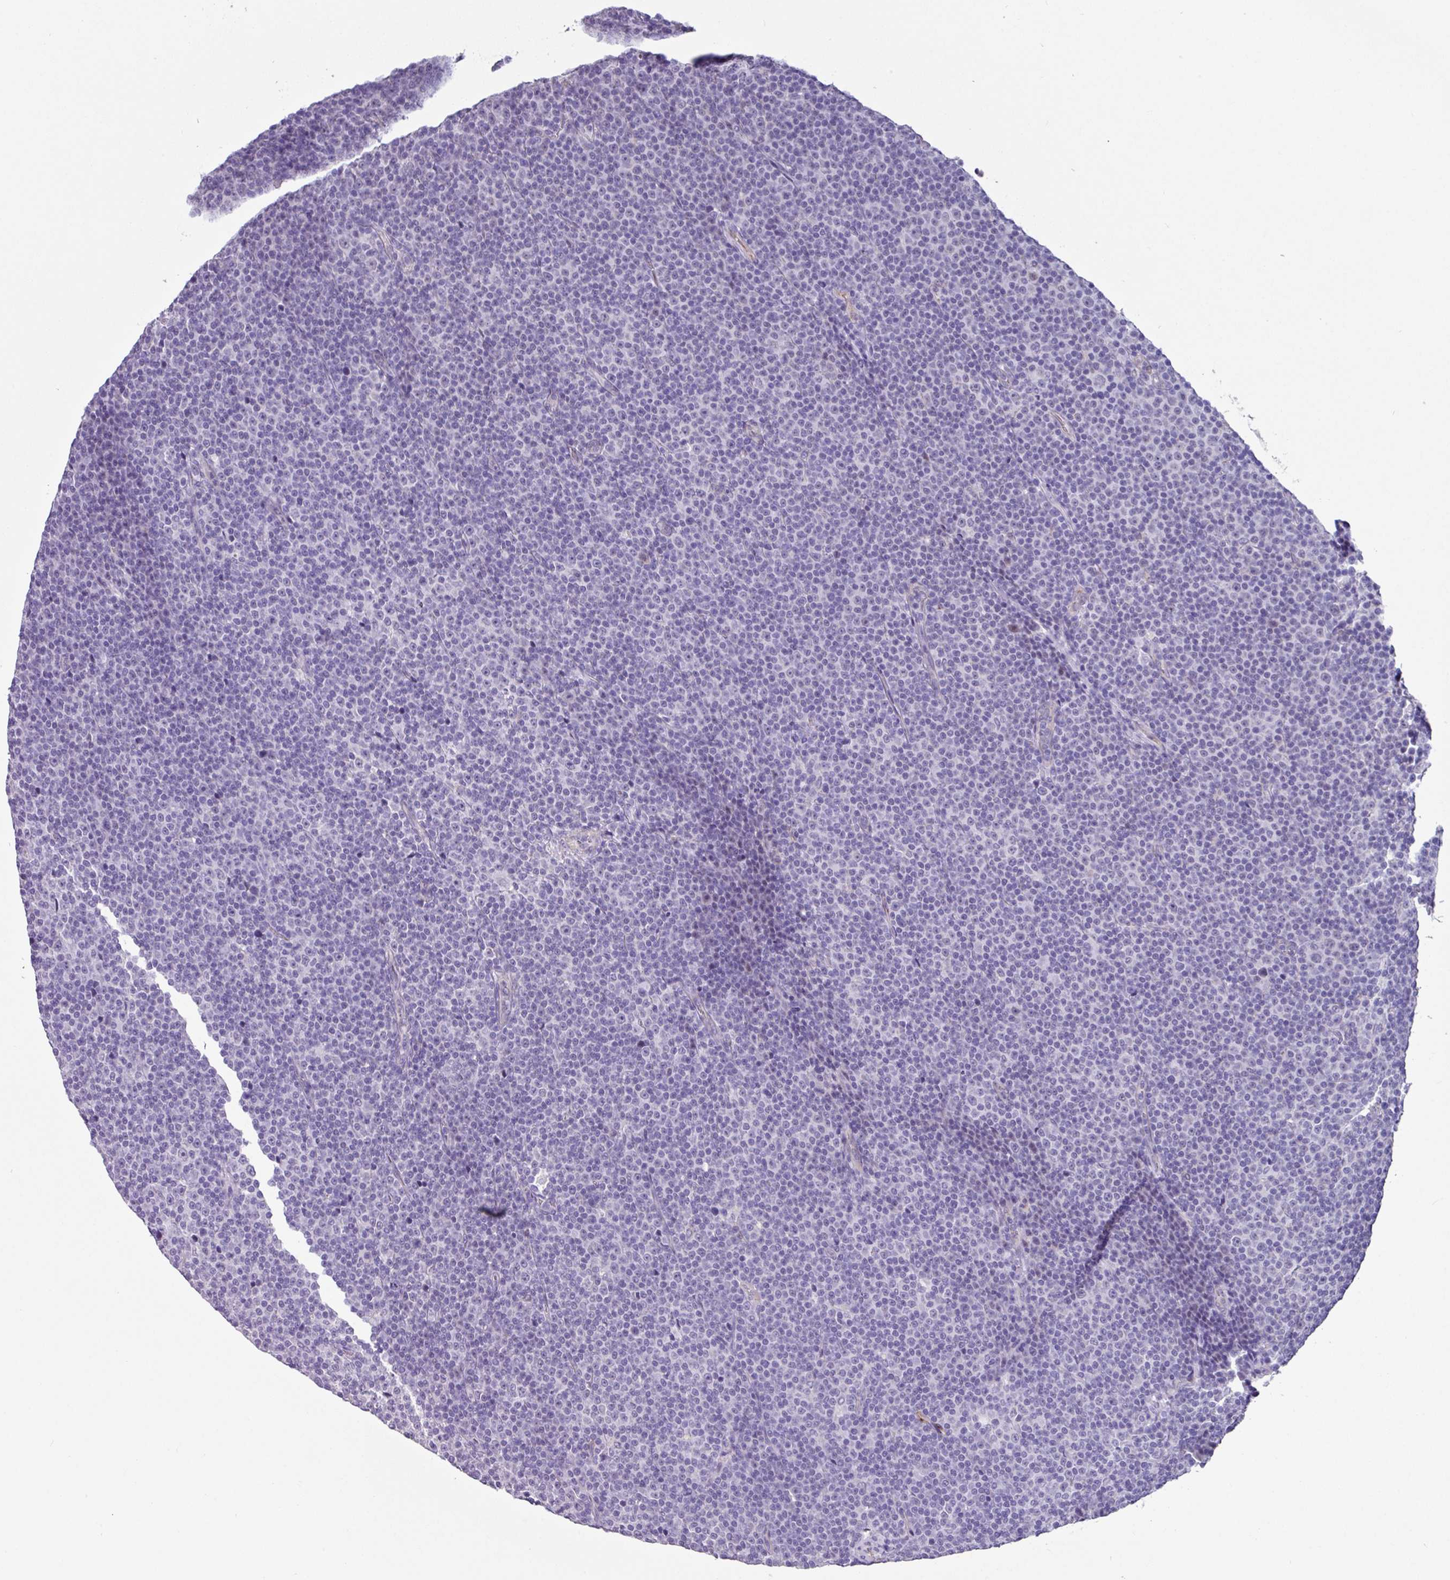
{"staining": {"intensity": "negative", "quantity": "none", "location": "none"}, "tissue": "lymphoma", "cell_type": "Tumor cells", "image_type": "cancer", "snomed": [{"axis": "morphology", "description": "Malignant lymphoma, non-Hodgkin's type, Low grade"}, {"axis": "topography", "description": "Lymph node"}], "caption": "There is no significant expression in tumor cells of low-grade malignant lymphoma, non-Hodgkin's type.", "gene": "OTX1", "patient": {"sex": "female", "age": 67}}